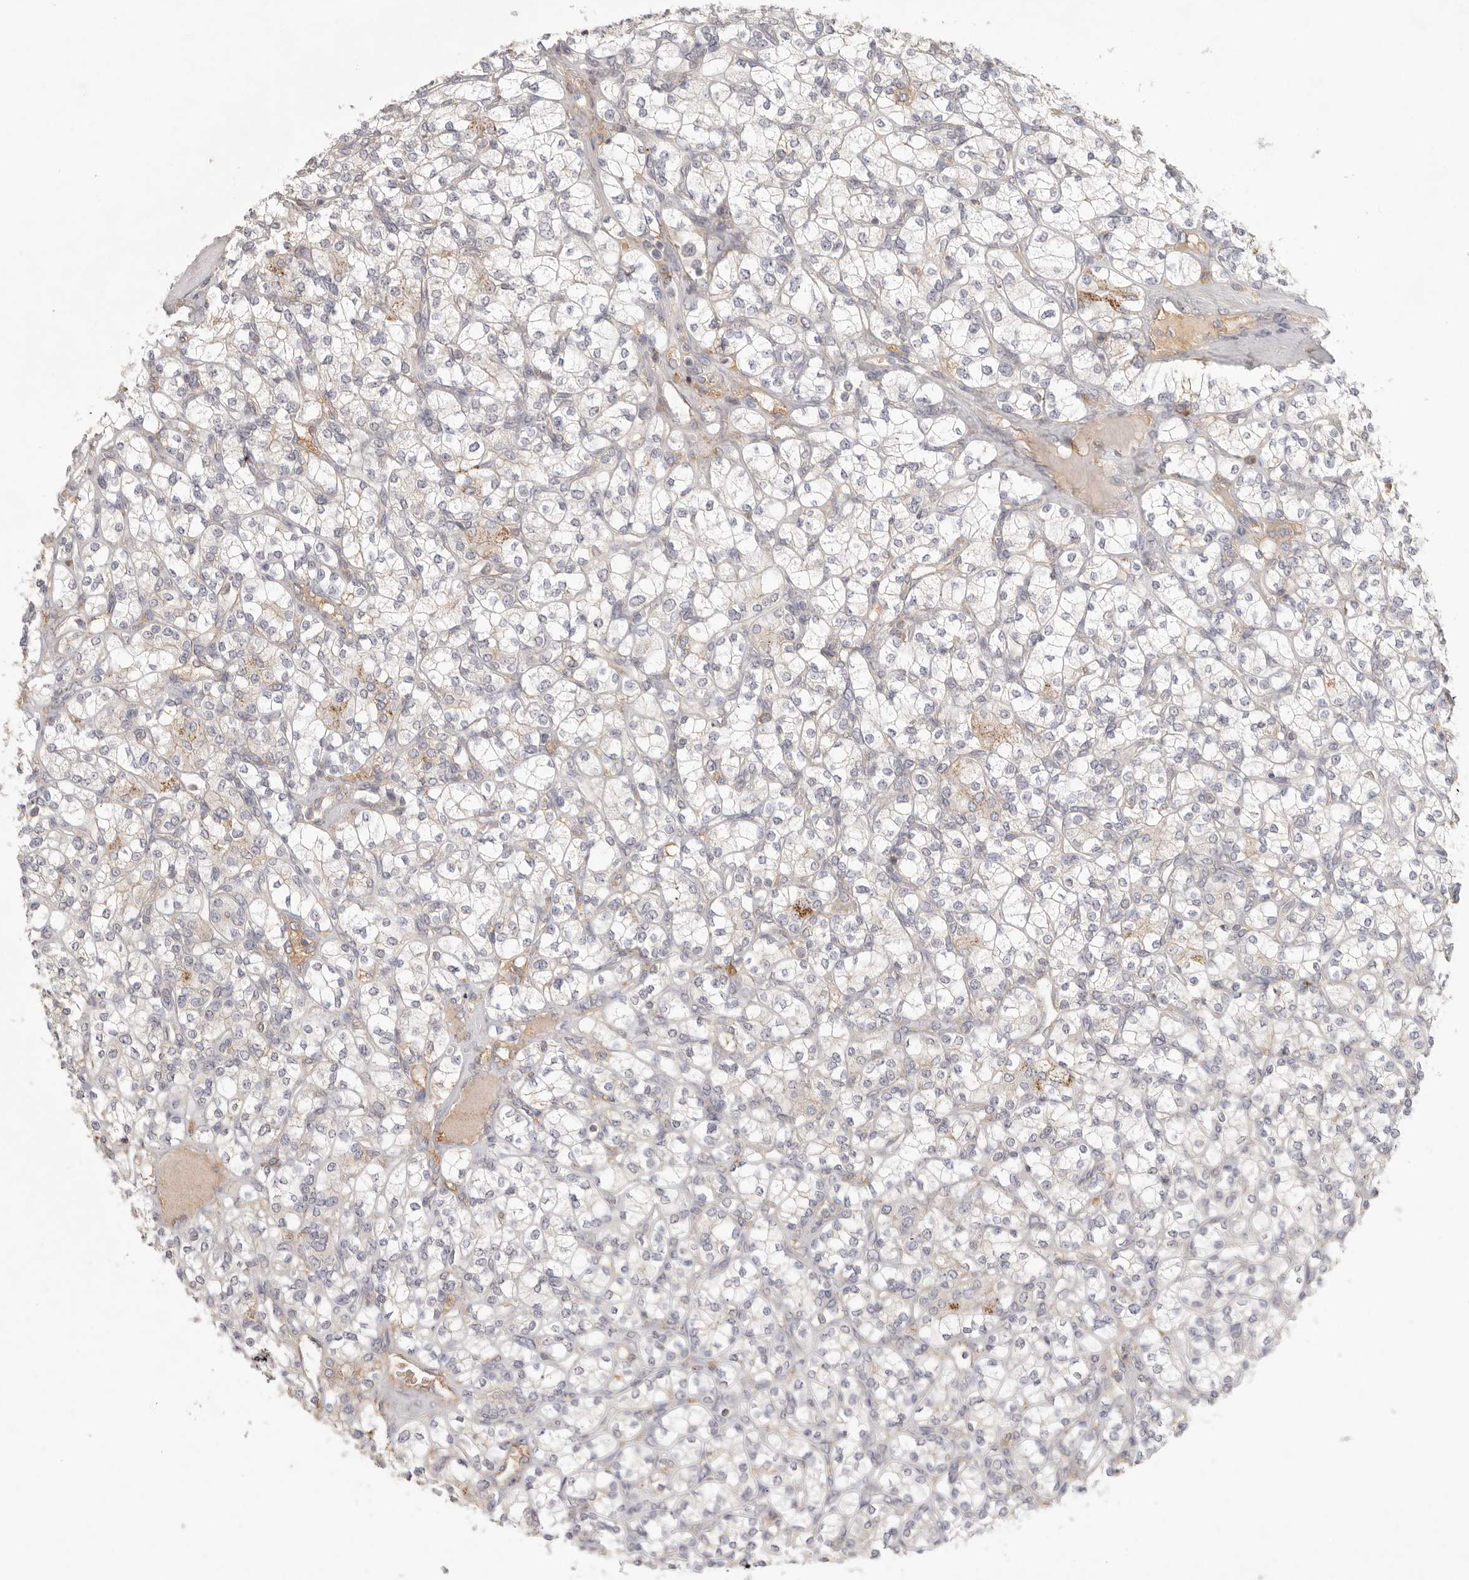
{"staining": {"intensity": "moderate", "quantity": "<25%", "location": "cytoplasmic/membranous"}, "tissue": "renal cancer", "cell_type": "Tumor cells", "image_type": "cancer", "snomed": [{"axis": "morphology", "description": "Adenocarcinoma, NOS"}, {"axis": "topography", "description": "Kidney"}], "caption": "Immunohistochemical staining of human adenocarcinoma (renal) demonstrates moderate cytoplasmic/membranous protein positivity in about <25% of tumor cells.", "gene": "SLC25A36", "patient": {"sex": "male", "age": 77}}